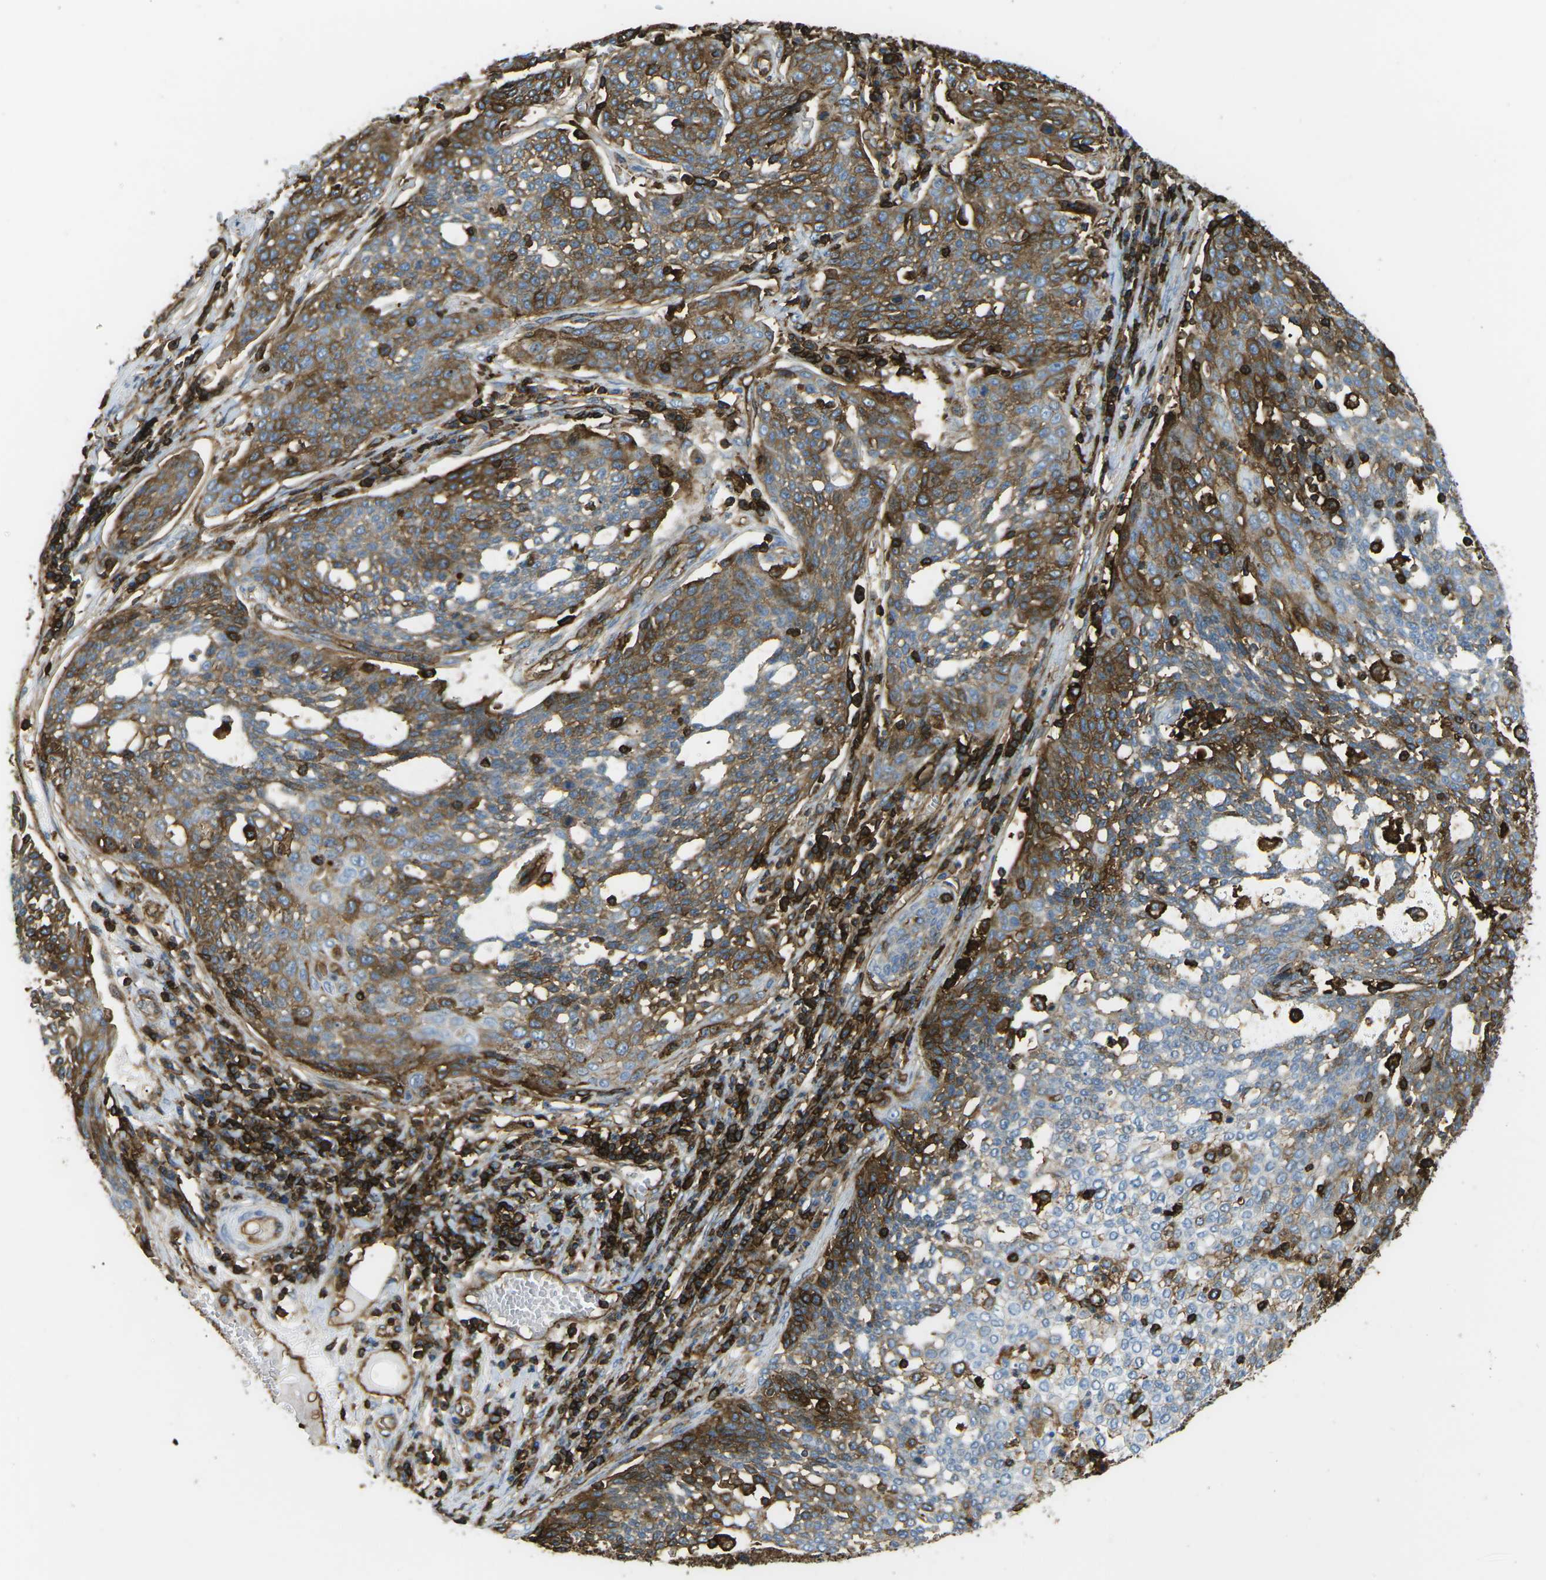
{"staining": {"intensity": "strong", "quantity": "25%-75%", "location": "cytoplasmic/membranous"}, "tissue": "cervical cancer", "cell_type": "Tumor cells", "image_type": "cancer", "snomed": [{"axis": "morphology", "description": "Squamous cell carcinoma, NOS"}, {"axis": "topography", "description": "Cervix"}], "caption": "Immunohistochemical staining of human cervical squamous cell carcinoma shows high levels of strong cytoplasmic/membranous protein staining in about 25%-75% of tumor cells.", "gene": "HLA-B", "patient": {"sex": "female", "age": 34}}